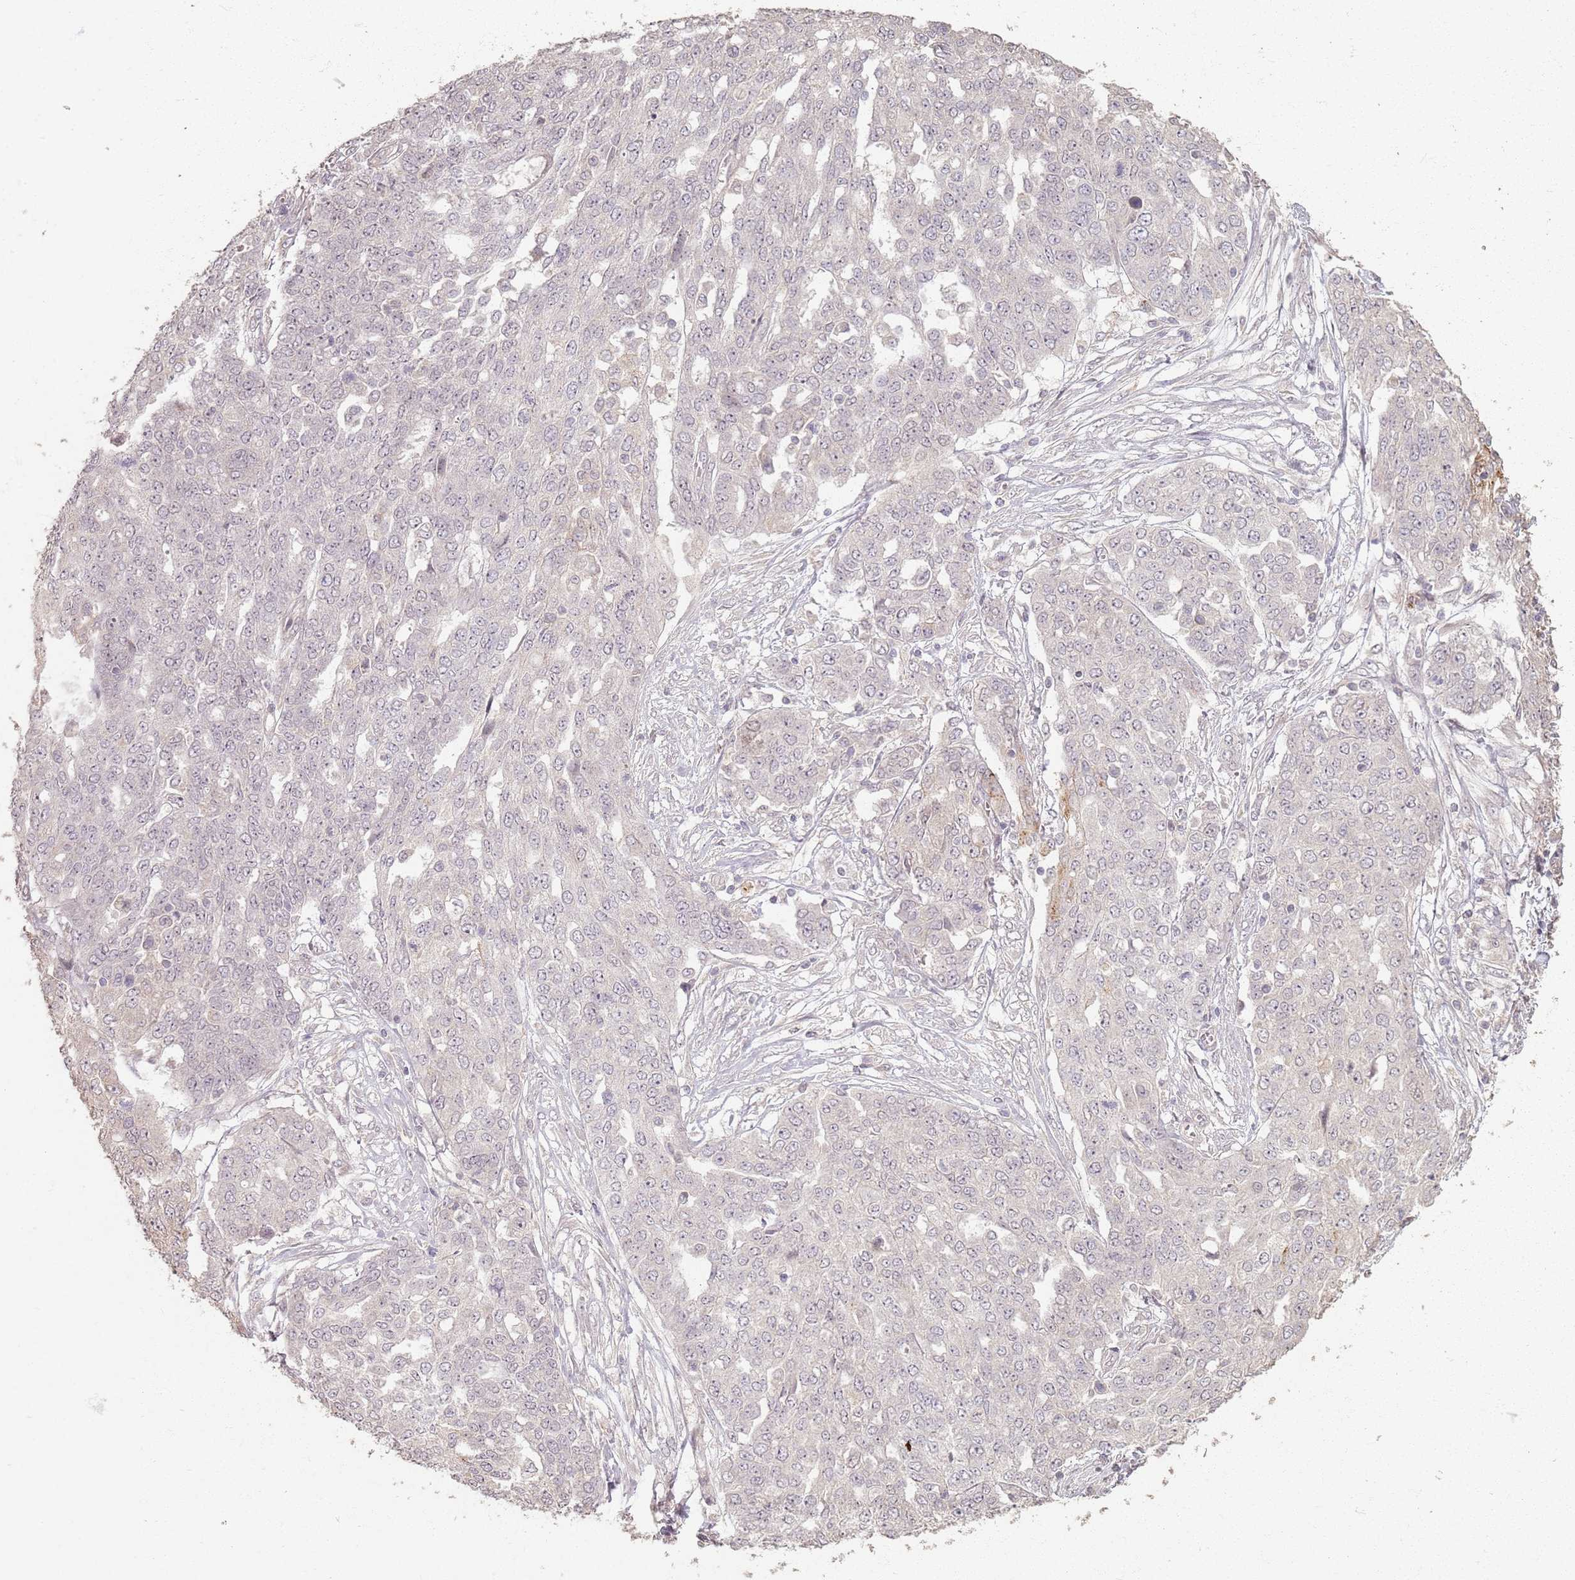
{"staining": {"intensity": "negative", "quantity": "none", "location": "none"}, "tissue": "ovarian cancer", "cell_type": "Tumor cells", "image_type": "cancer", "snomed": [{"axis": "morphology", "description": "Cystadenocarcinoma, serous, NOS"}, {"axis": "topography", "description": "Soft tissue"}, {"axis": "topography", "description": "Ovary"}], "caption": "The micrograph shows no staining of tumor cells in ovarian serous cystadenocarcinoma.", "gene": "CCDC168", "patient": {"sex": "female", "age": 57}}